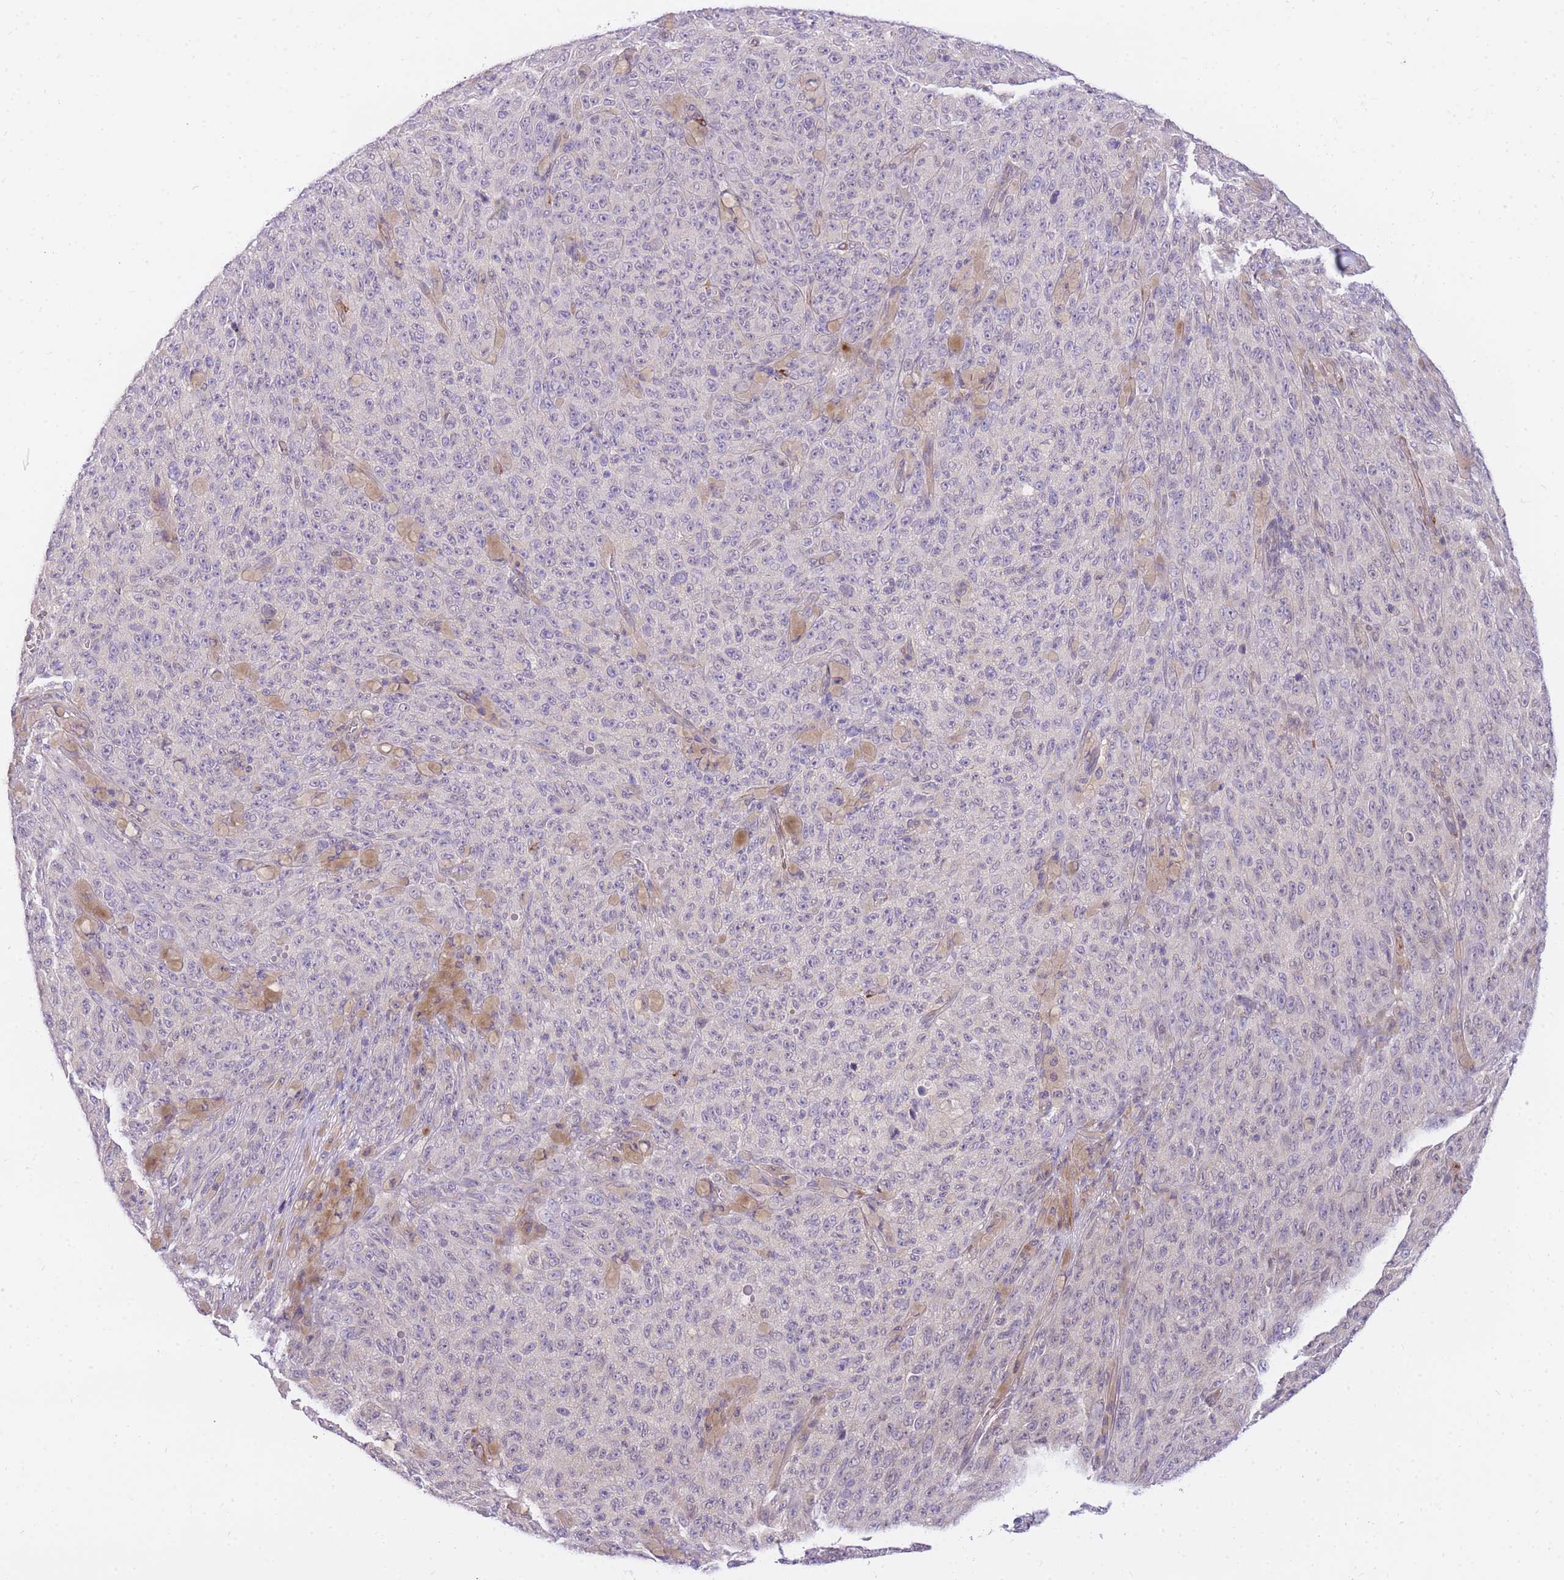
{"staining": {"intensity": "negative", "quantity": "none", "location": "none"}, "tissue": "melanoma", "cell_type": "Tumor cells", "image_type": "cancer", "snomed": [{"axis": "morphology", "description": "Malignant melanoma, NOS"}, {"axis": "topography", "description": "Skin"}], "caption": "High power microscopy photomicrograph of an IHC photomicrograph of melanoma, revealing no significant staining in tumor cells.", "gene": "S100PBP", "patient": {"sex": "female", "age": 82}}